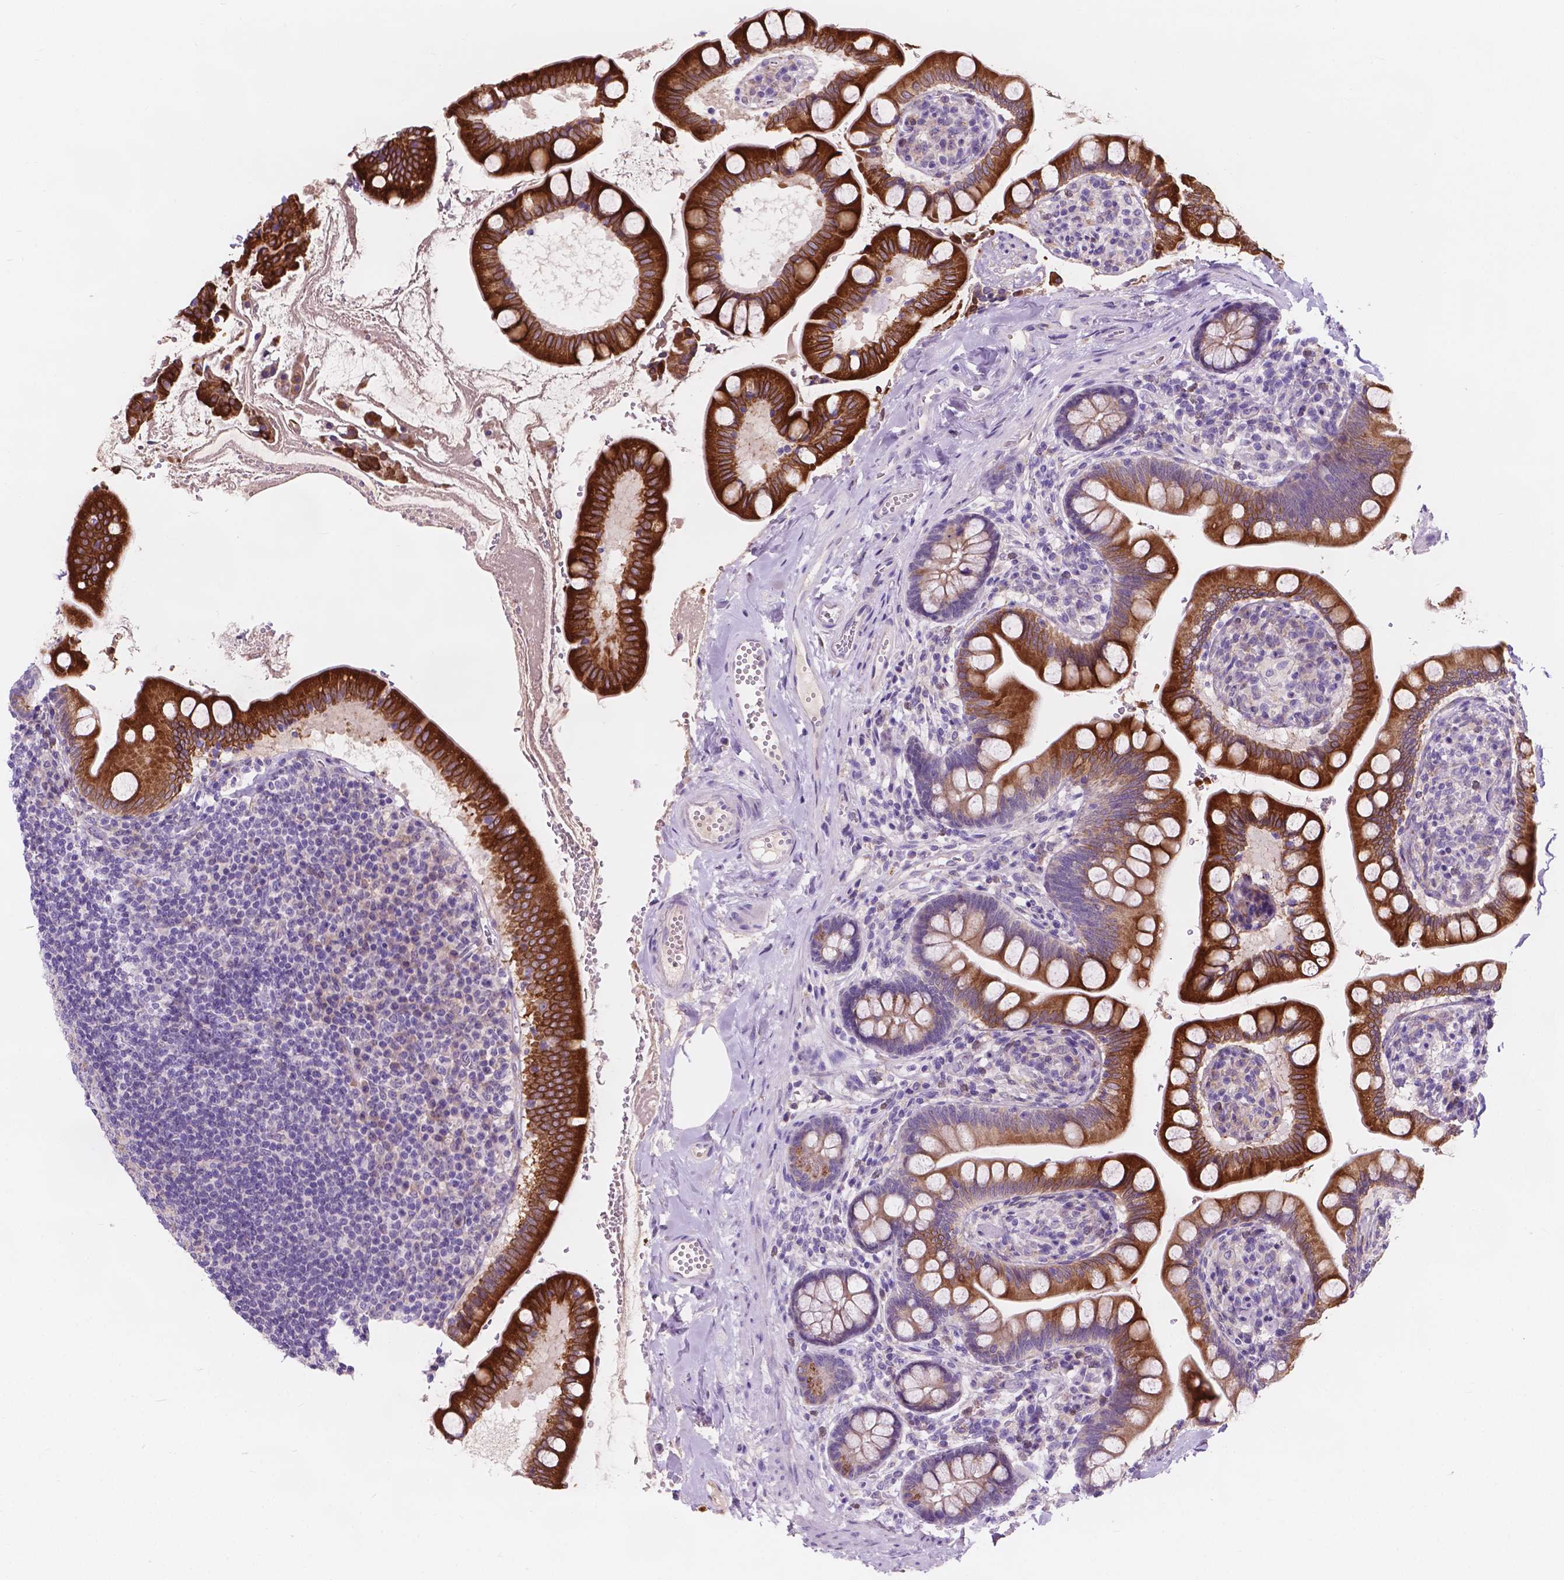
{"staining": {"intensity": "strong", "quantity": "25%-75%", "location": "cytoplasmic/membranous"}, "tissue": "small intestine", "cell_type": "Glandular cells", "image_type": "normal", "snomed": [{"axis": "morphology", "description": "Normal tissue, NOS"}, {"axis": "topography", "description": "Small intestine"}], "caption": "Immunohistochemistry staining of normal small intestine, which exhibits high levels of strong cytoplasmic/membranous staining in about 25%-75% of glandular cells indicating strong cytoplasmic/membranous protein staining. The staining was performed using DAB (3,3'-diaminobenzidine) (brown) for protein detection and nuclei were counterstained in hematoxylin (blue).", "gene": "IREB2", "patient": {"sex": "female", "age": 56}}